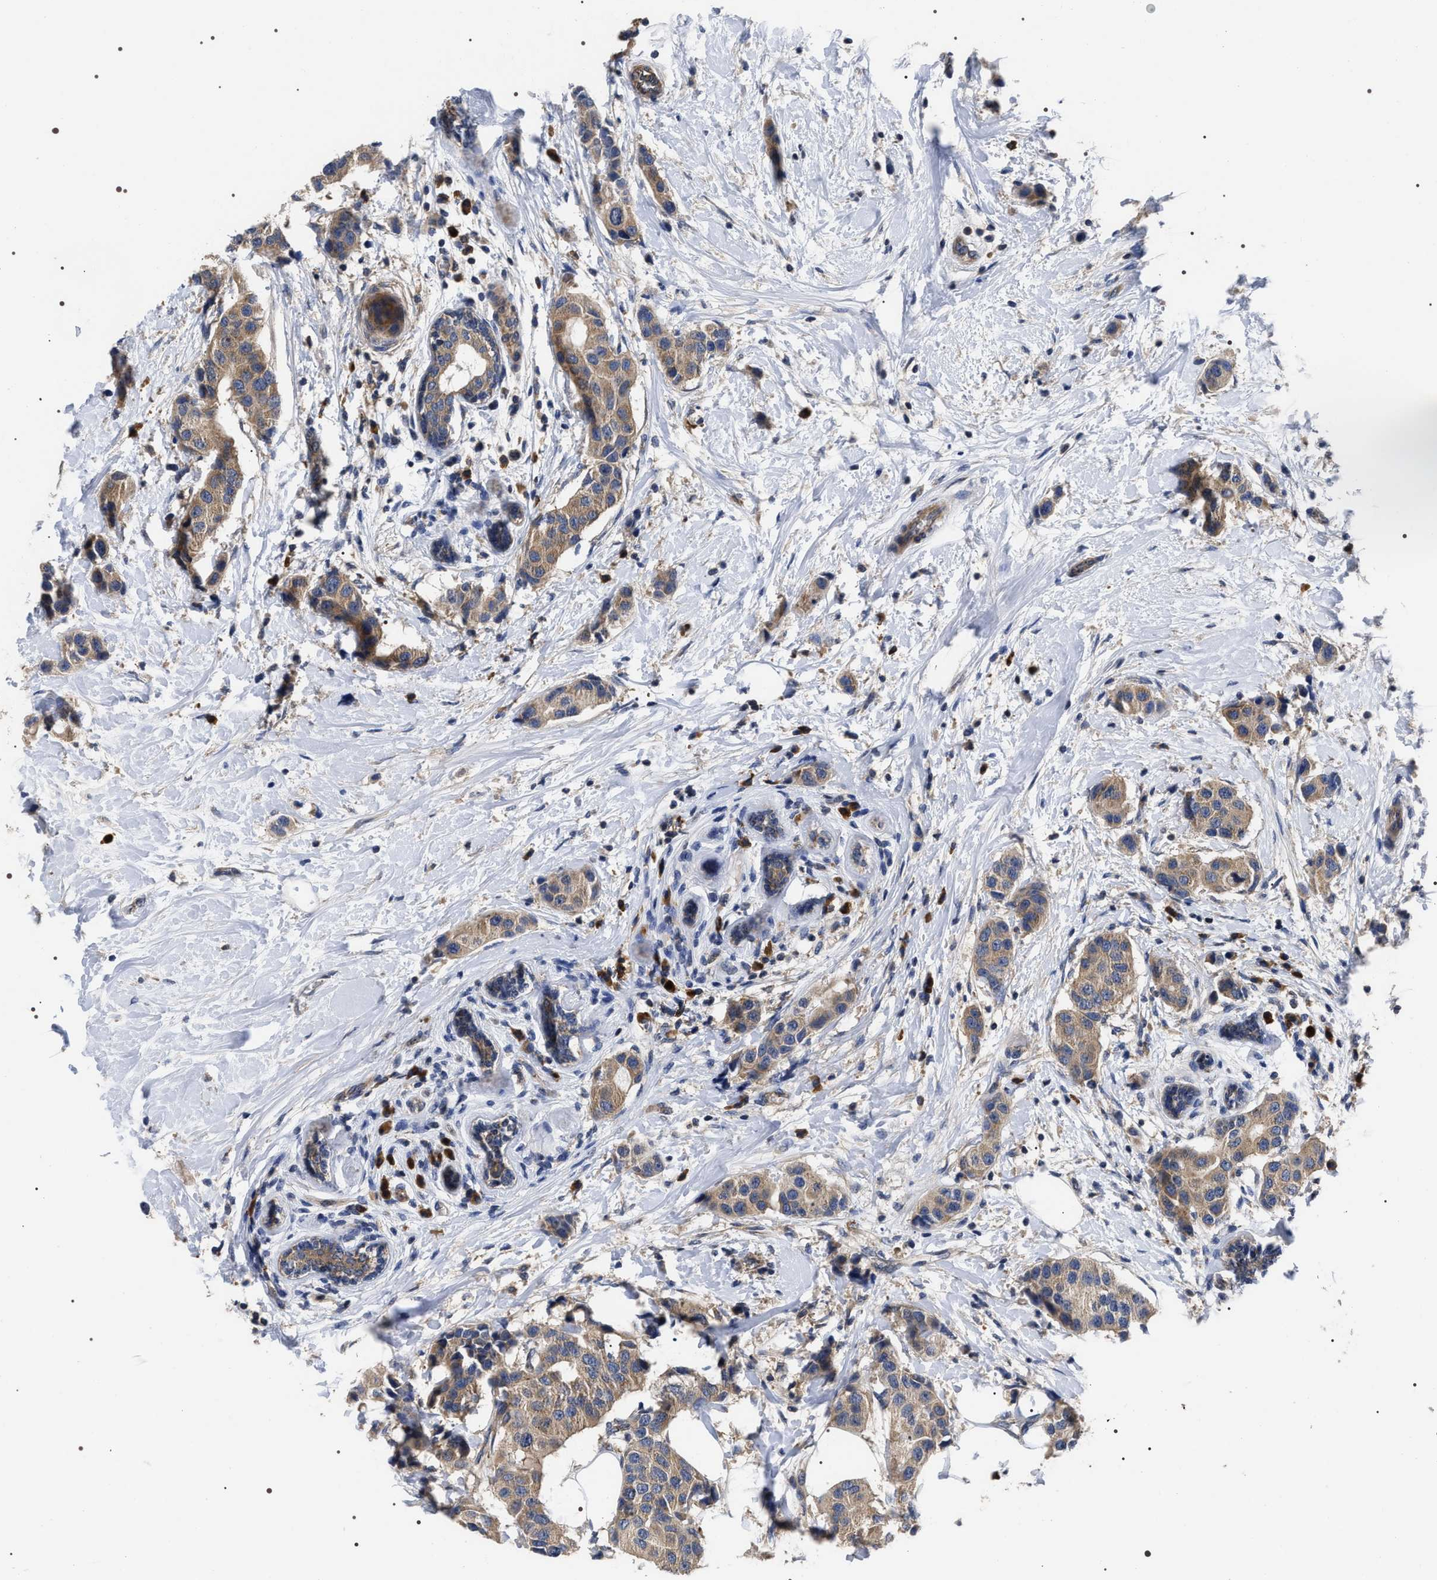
{"staining": {"intensity": "moderate", "quantity": ">75%", "location": "cytoplasmic/membranous"}, "tissue": "breast cancer", "cell_type": "Tumor cells", "image_type": "cancer", "snomed": [{"axis": "morphology", "description": "Normal tissue, NOS"}, {"axis": "morphology", "description": "Duct carcinoma"}, {"axis": "topography", "description": "Breast"}], "caption": "This is an image of IHC staining of breast cancer (invasive ductal carcinoma), which shows moderate positivity in the cytoplasmic/membranous of tumor cells.", "gene": "MIS18A", "patient": {"sex": "female", "age": 39}}